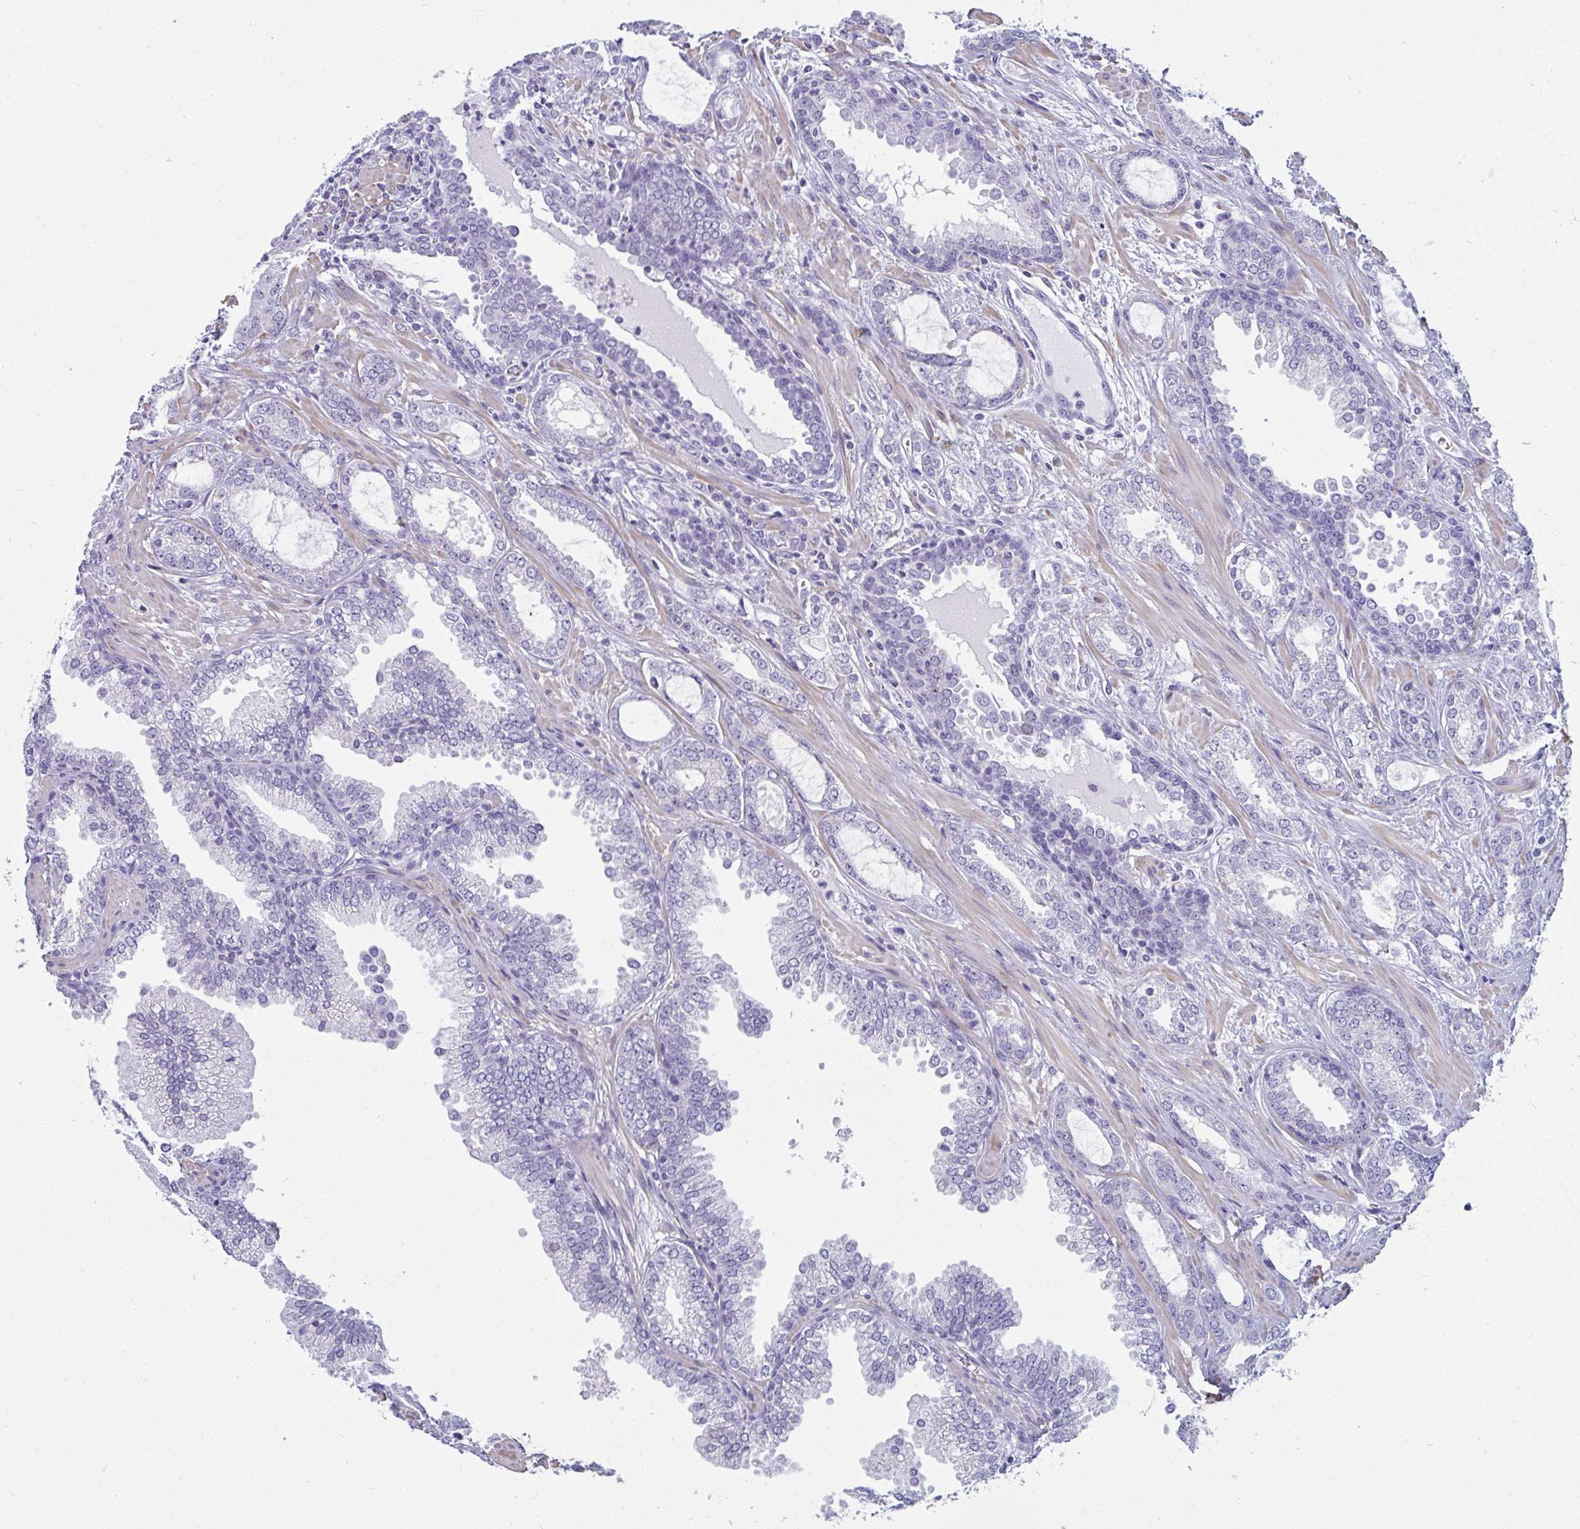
{"staining": {"intensity": "negative", "quantity": "none", "location": "none"}, "tissue": "prostate cancer", "cell_type": "Tumor cells", "image_type": "cancer", "snomed": [{"axis": "morphology", "description": "Adenocarcinoma, Medium grade"}, {"axis": "topography", "description": "Prostate"}], "caption": "The photomicrograph demonstrates no significant staining in tumor cells of prostate adenocarcinoma (medium-grade). (Brightfield microscopy of DAB immunohistochemistry at high magnification).", "gene": "SUZ12", "patient": {"sex": "male", "age": 57}}